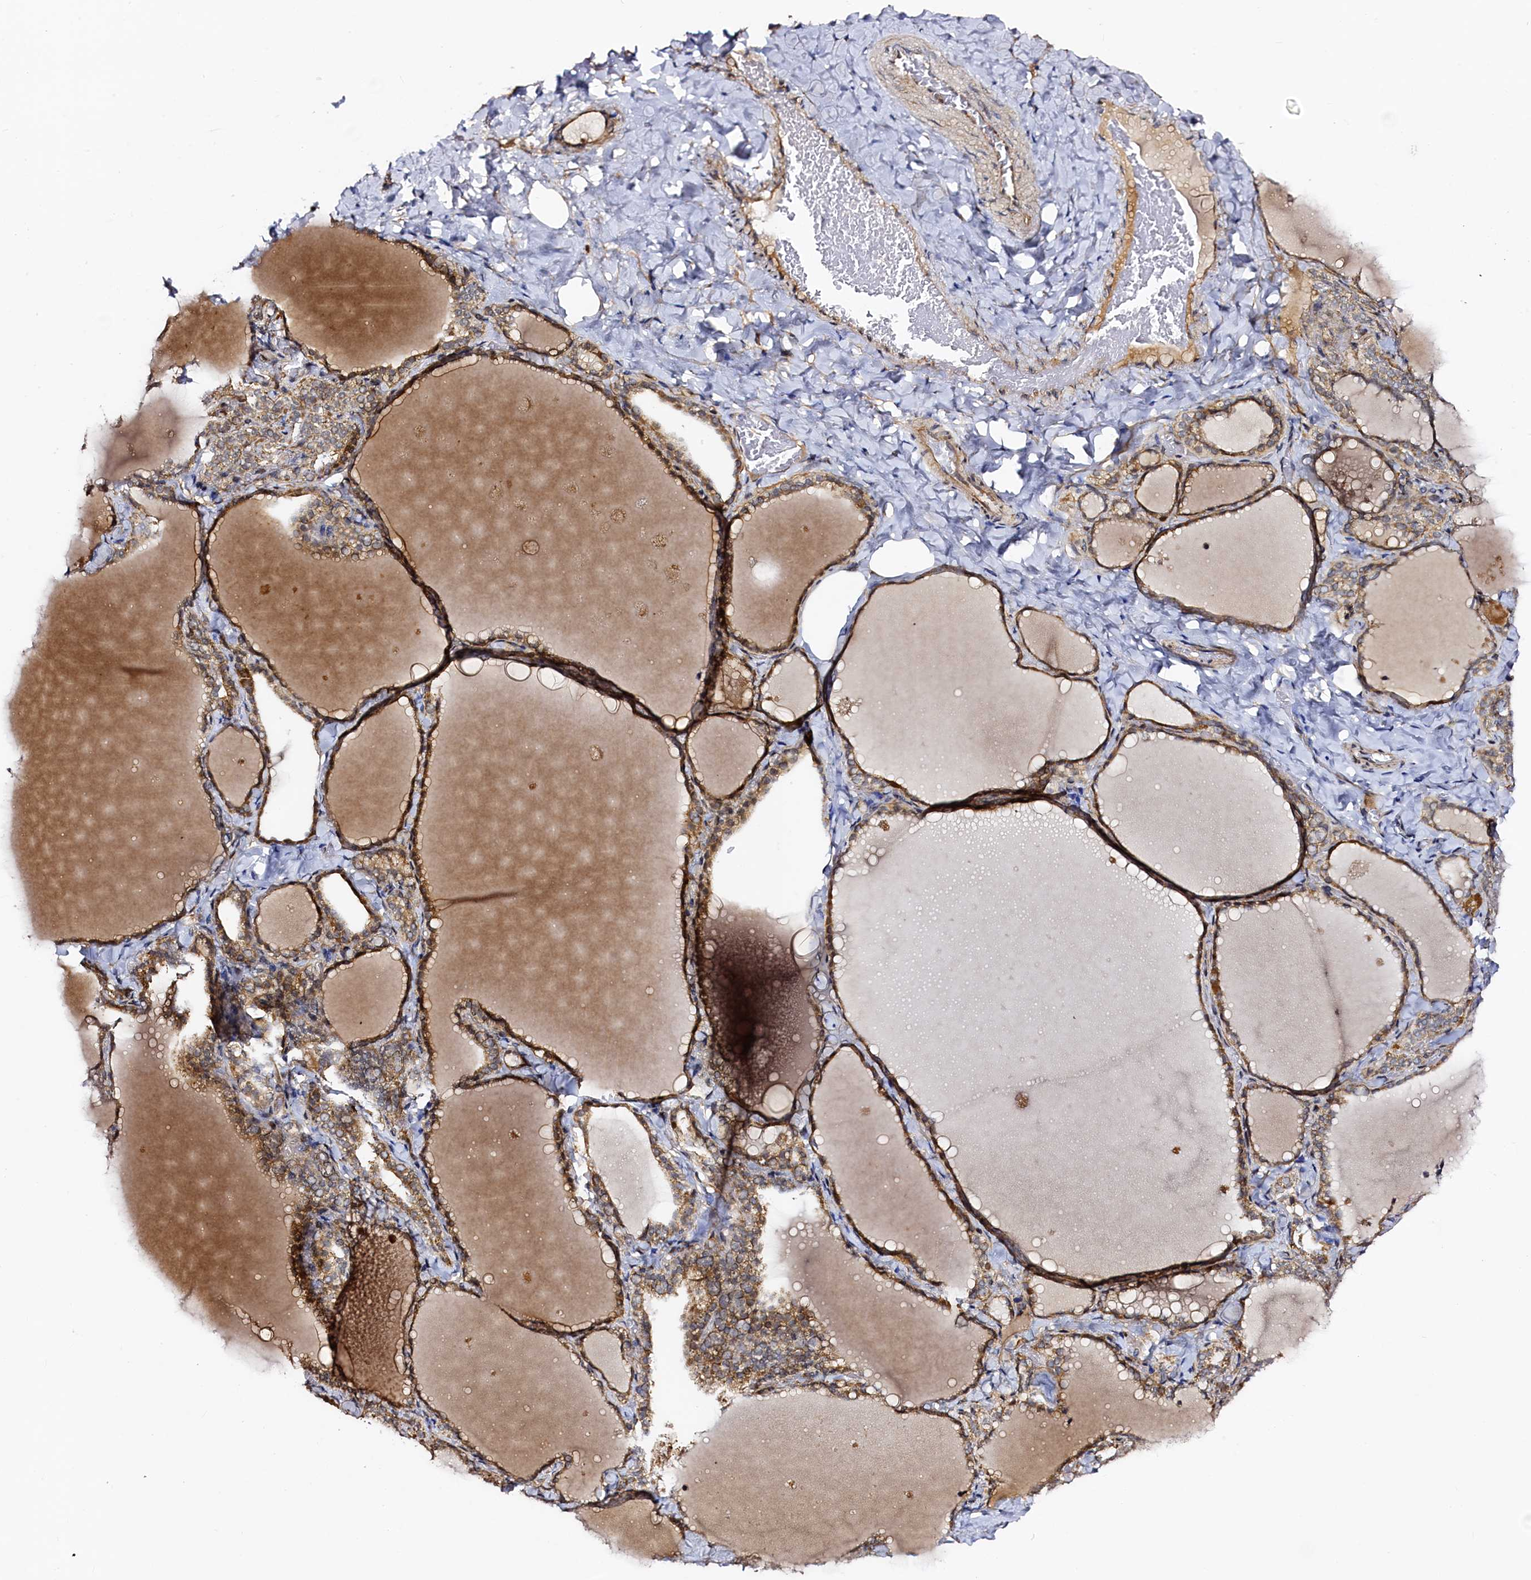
{"staining": {"intensity": "moderate", "quantity": ">75%", "location": "cytoplasmic/membranous"}, "tissue": "thyroid gland", "cell_type": "Glandular cells", "image_type": "normal", "snomed": [{"axis": "morphology", "description": "Normal tissue, NOS"}, {"axis": "topography", "description": "Thyroid gland"}], "caption": "The image demonstrates a brown stain indicating the presence of a protein in the cytoplasmic/membranous of glandular cells in thyroid gland.", "gene": "RBFA", "patient": {"sex": "female", "age": 22}}